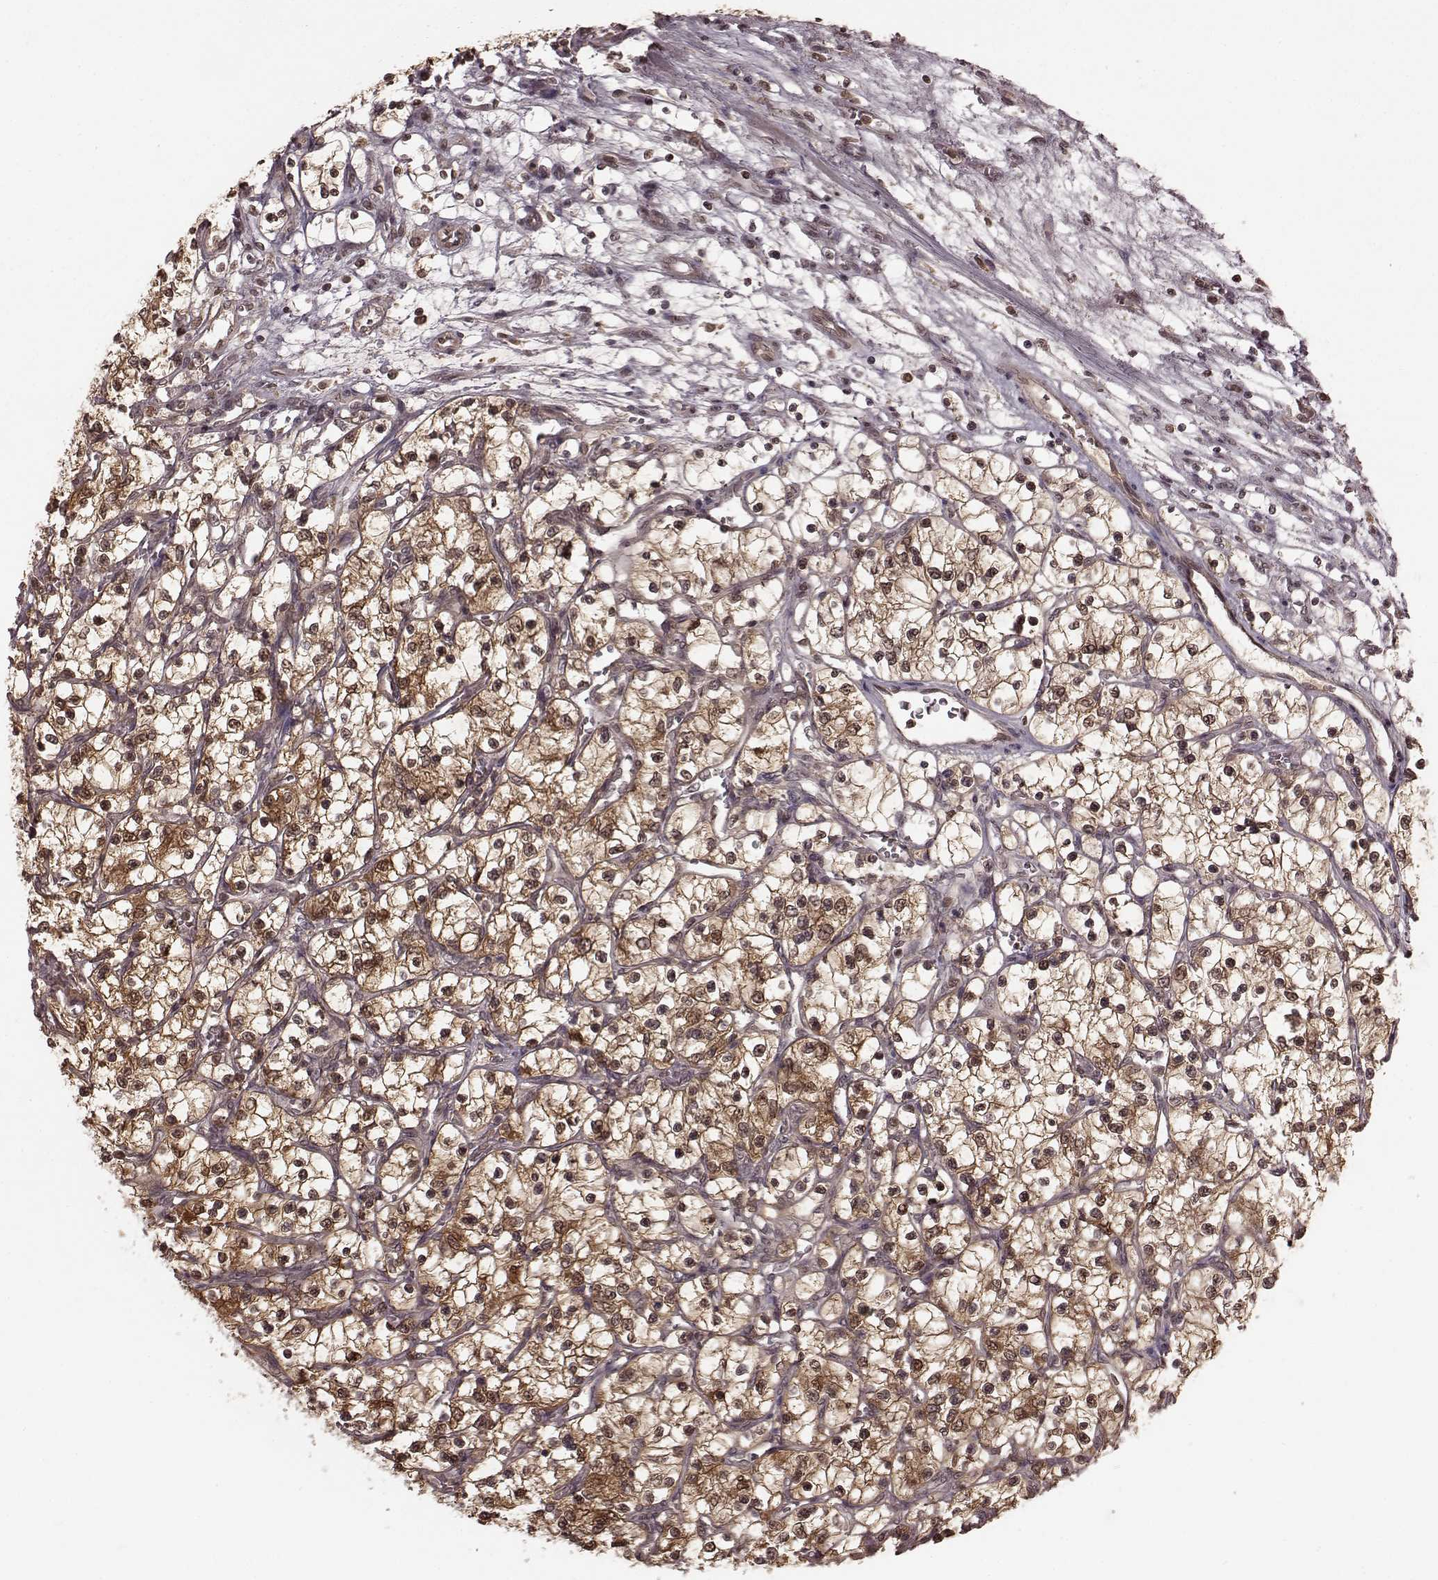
{"staining": {"intensity": "moderate", "quantity": "25%-75%", "location": "cytoplasmic/membranous,nuclear"}, "tissue": "renal cancer", "cell_type": "Tumor cells", "image_type": "cancer", "snomed": [{"axis": "morphology", "description": "Adenocarcinoma, NOS"}, {"axis": "topography", "description": "Kidney"}], "caption": "Immunohistochemical staining of renal cancer (adenocarcinoma) demonstrates medium levels of moderate cytoplasmic/membranous and nuclear protein positivity in approximately 25%-75% of tumor cells.", "gene": "GSS", "patient": {"sex": "female", "age": 69}}